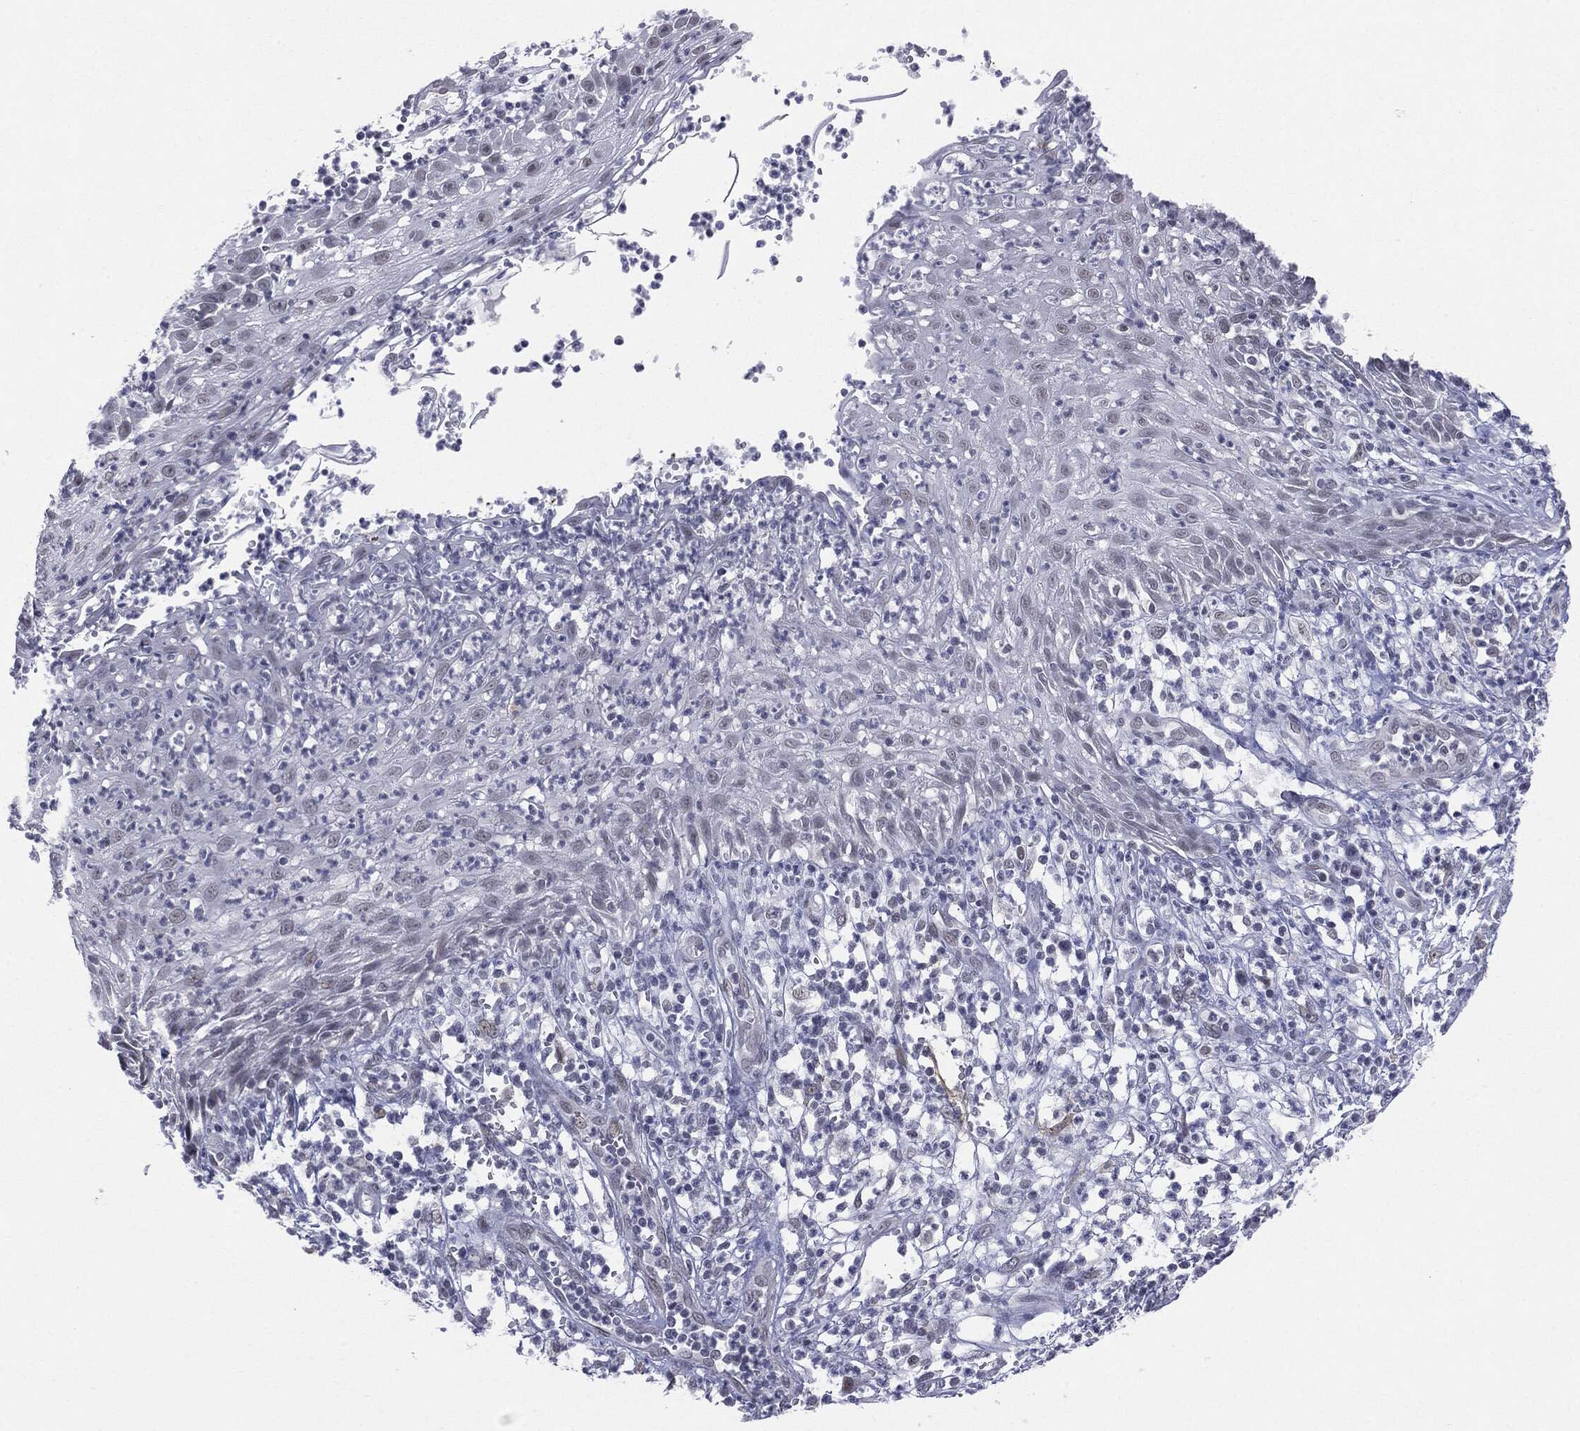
{"staining": {"intensity": "negative", "quantity": "none", "location": "none"}, "tissue": "skin cancer", "cell_type": "Tumor cells", "image_type": "cancer", "snomed": [{"axis": "morphology", "description": "Normal tissue, NOS"}, {"axis": "morphology", "description": "Squamous cell carcinoma, NOS"}, {"axis": "topography", "description": "Skin"}], "caption": "IHC photomicrograph of neoplastic tissue: skin cancer stained with DAB (3,3'-diaminobenzidine) displays no significant protein staining in tumor cells.", "gene": "SLC5A5", "patient": {"sex": "male", "age": 79}}